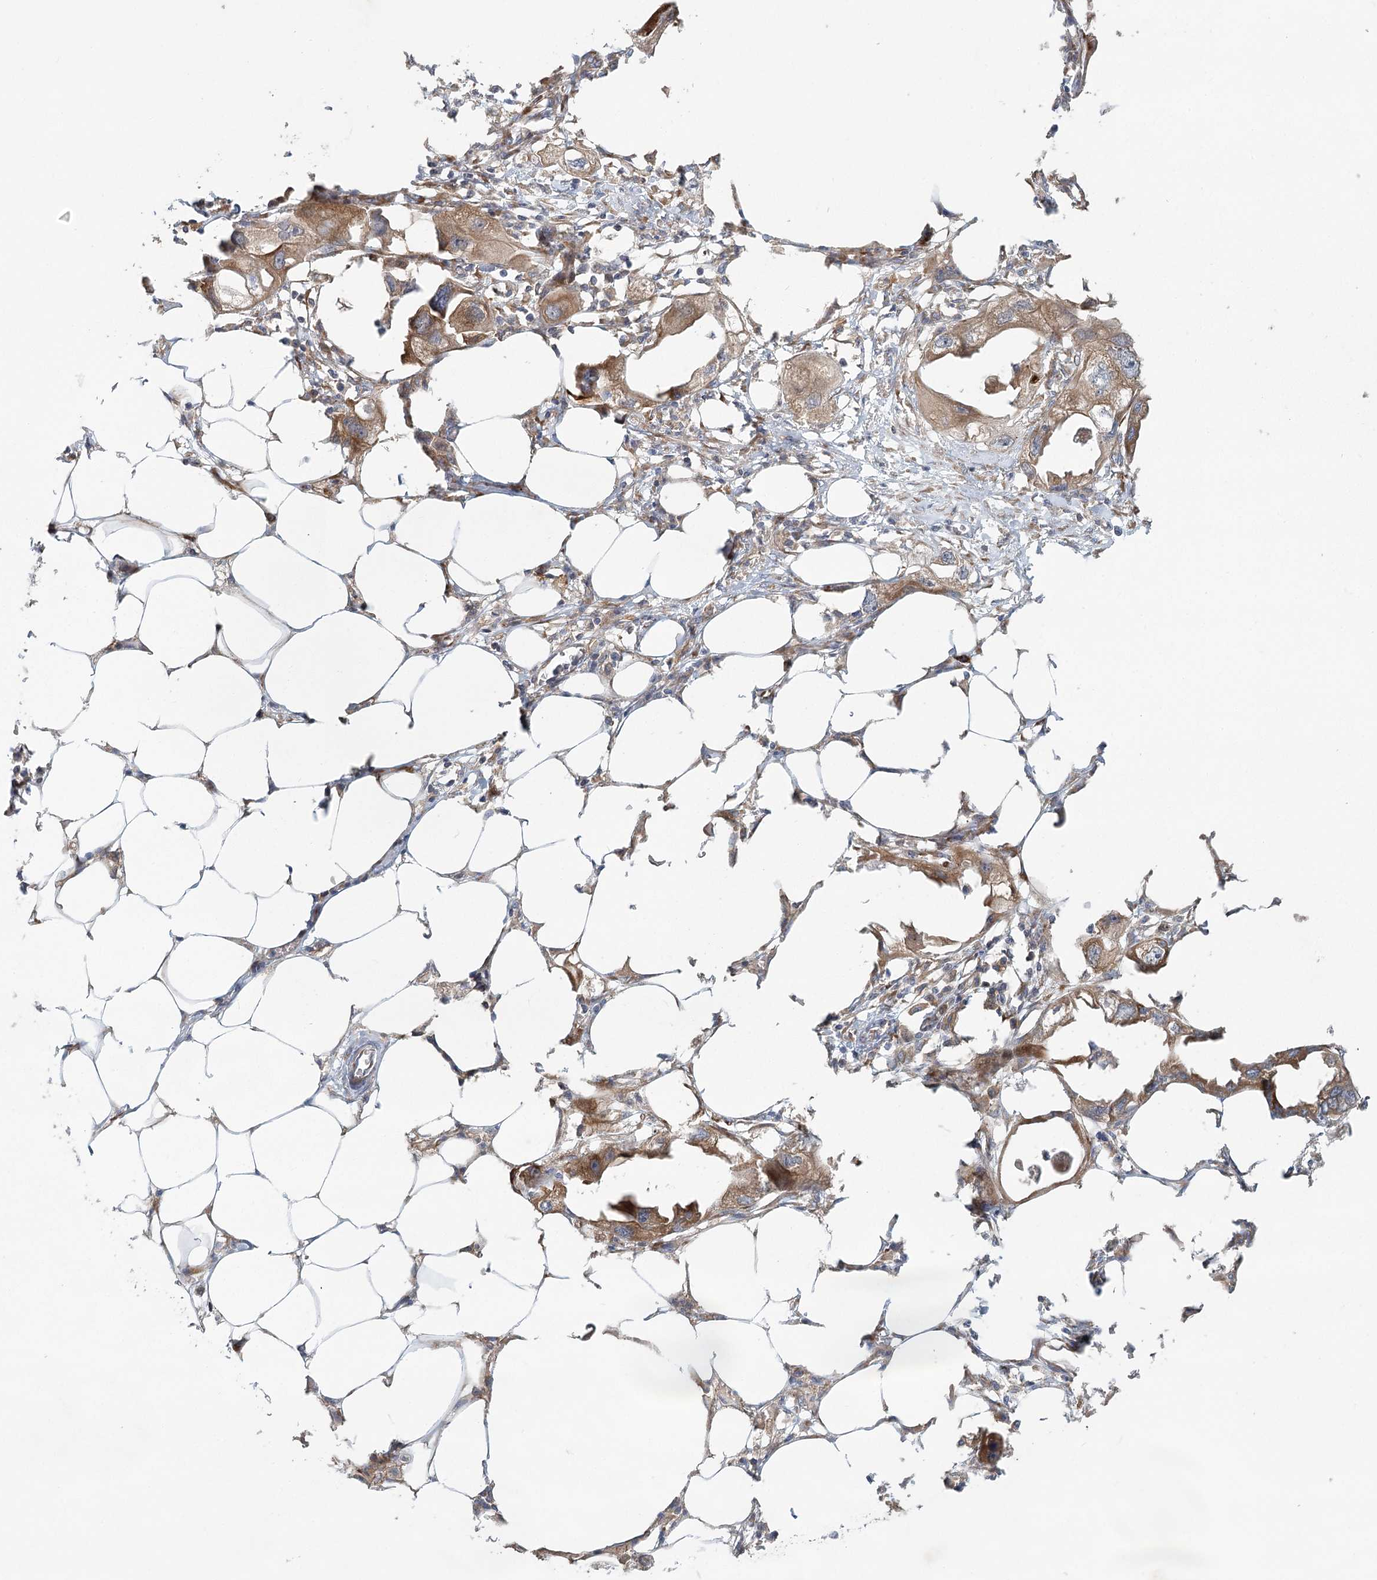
{"staining": {"intensity": "moderate", "quantity": ">75%", "location": "cytoplasmic/membranous"}, "tissue": "endometrial cancer", "cell_type": "Tumor cells", "image_type": "cancer", "snomed": [{"axis": "morphology", "description": "Adenocarcinoma, NOS"}, {"axis": "morphology", "description": "Adenocarcinoma, metastatic, NOS"}, {"axis": "topography", "description": "Adipose tissue"}, {"axis": "topography", "description": "Endometrium"}], "caption": "Protein analysis of metastatic adenocarcinoma (endometrial) tissue reveals moderate cytoplasmic/membranous positivity in approximately >75% of tumor cells.", "gene": "FAM110C", "patient": {"sex": "female", "age": 67}}